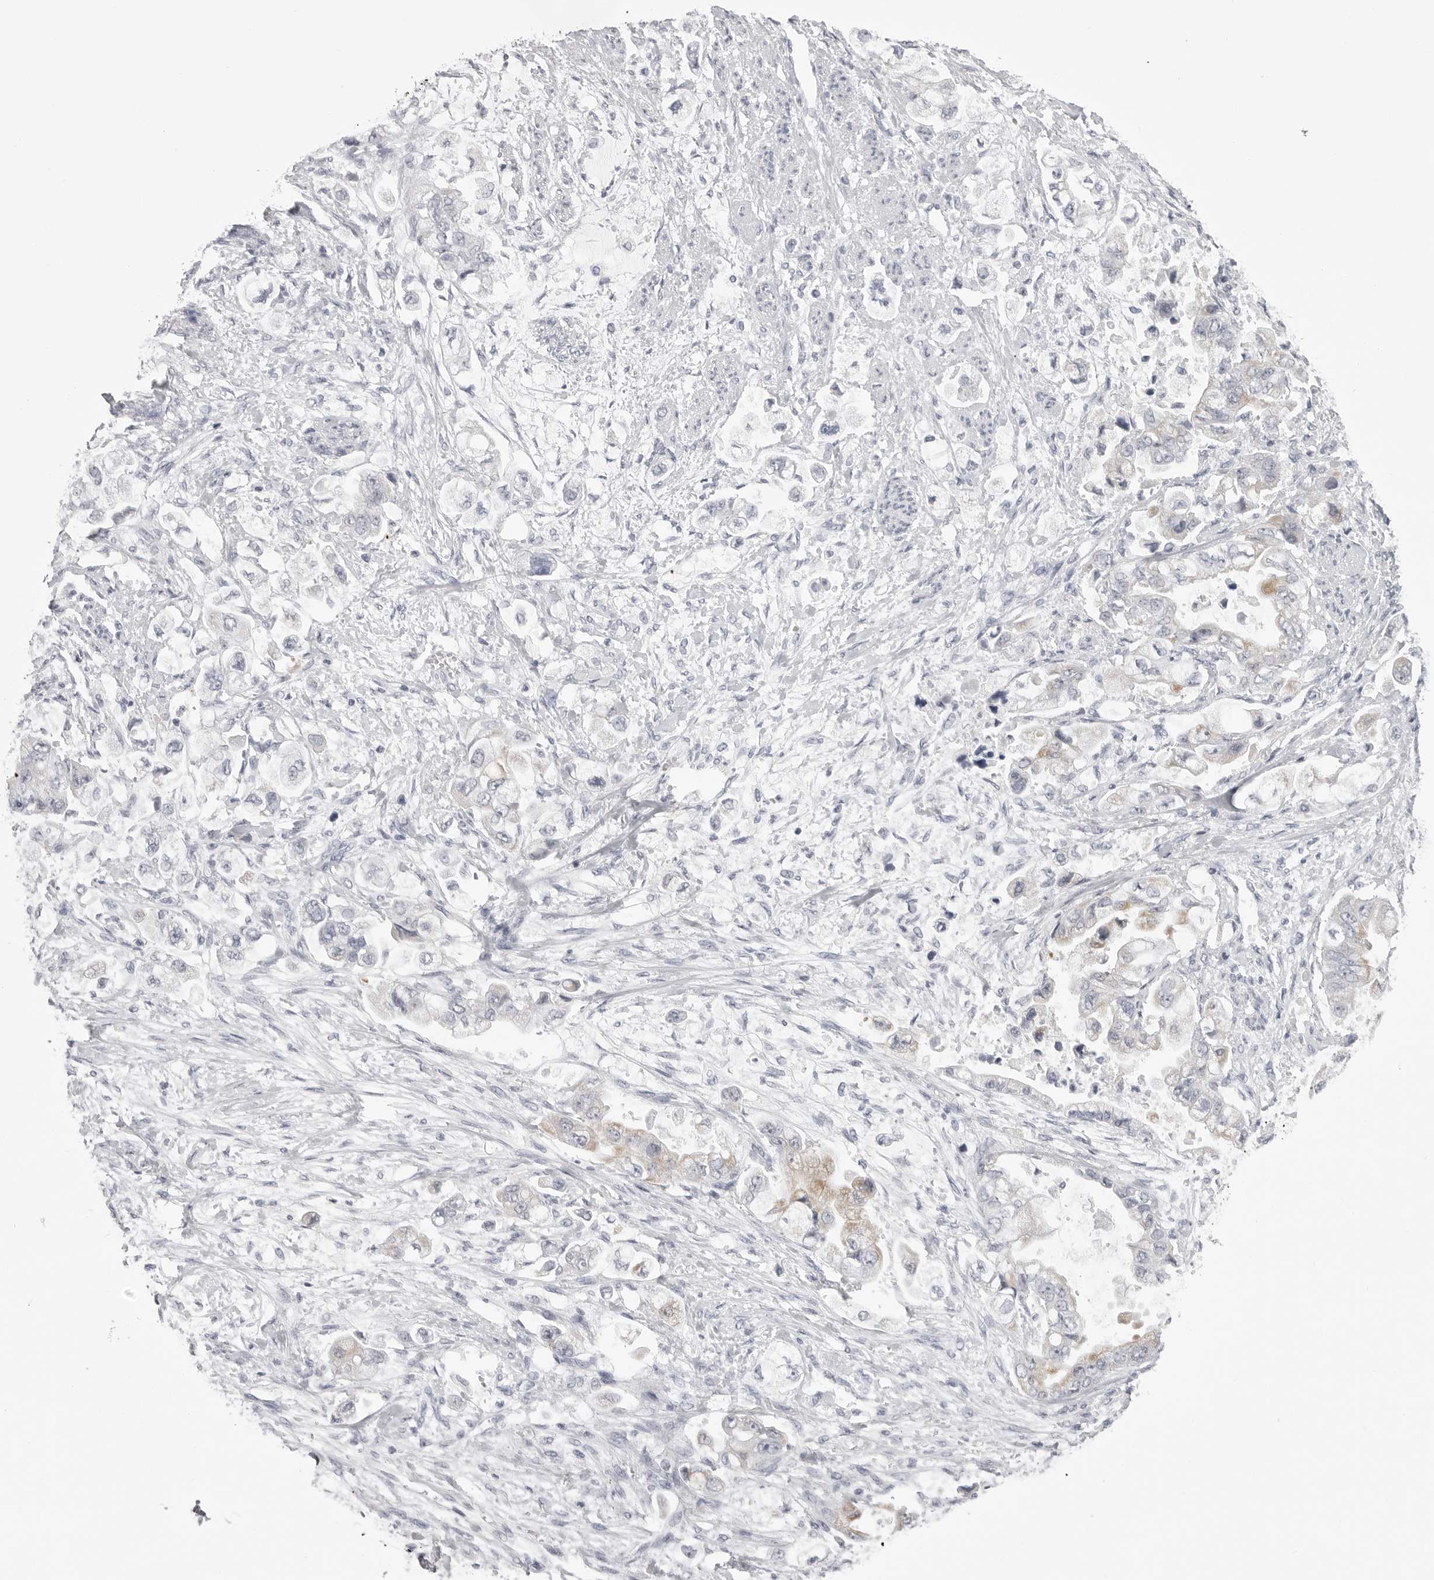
{"staining": {"intensity": "weak", "quantity": "<25%", "location": "cytoplasmic/membranous"}, "tissue": "stomach cancer", "cell_type": "Tumor cells", "image_type": "cancer", "snomed": [{"axis": "morphology", "description": "Adenocarcinoma, NOS"}, {"axis": "topography", "description": "Stomach"}], "caption": "This is a histopathology image of immunohistochemistry staining of stomach adenocarcinoma, which shows no expression in tumor cells. (Immunohistochemistry (ihc), brightfield microscopy, high magnification).", "gene": "TUFM", "patient": {"sex": "male", "age": 62}}